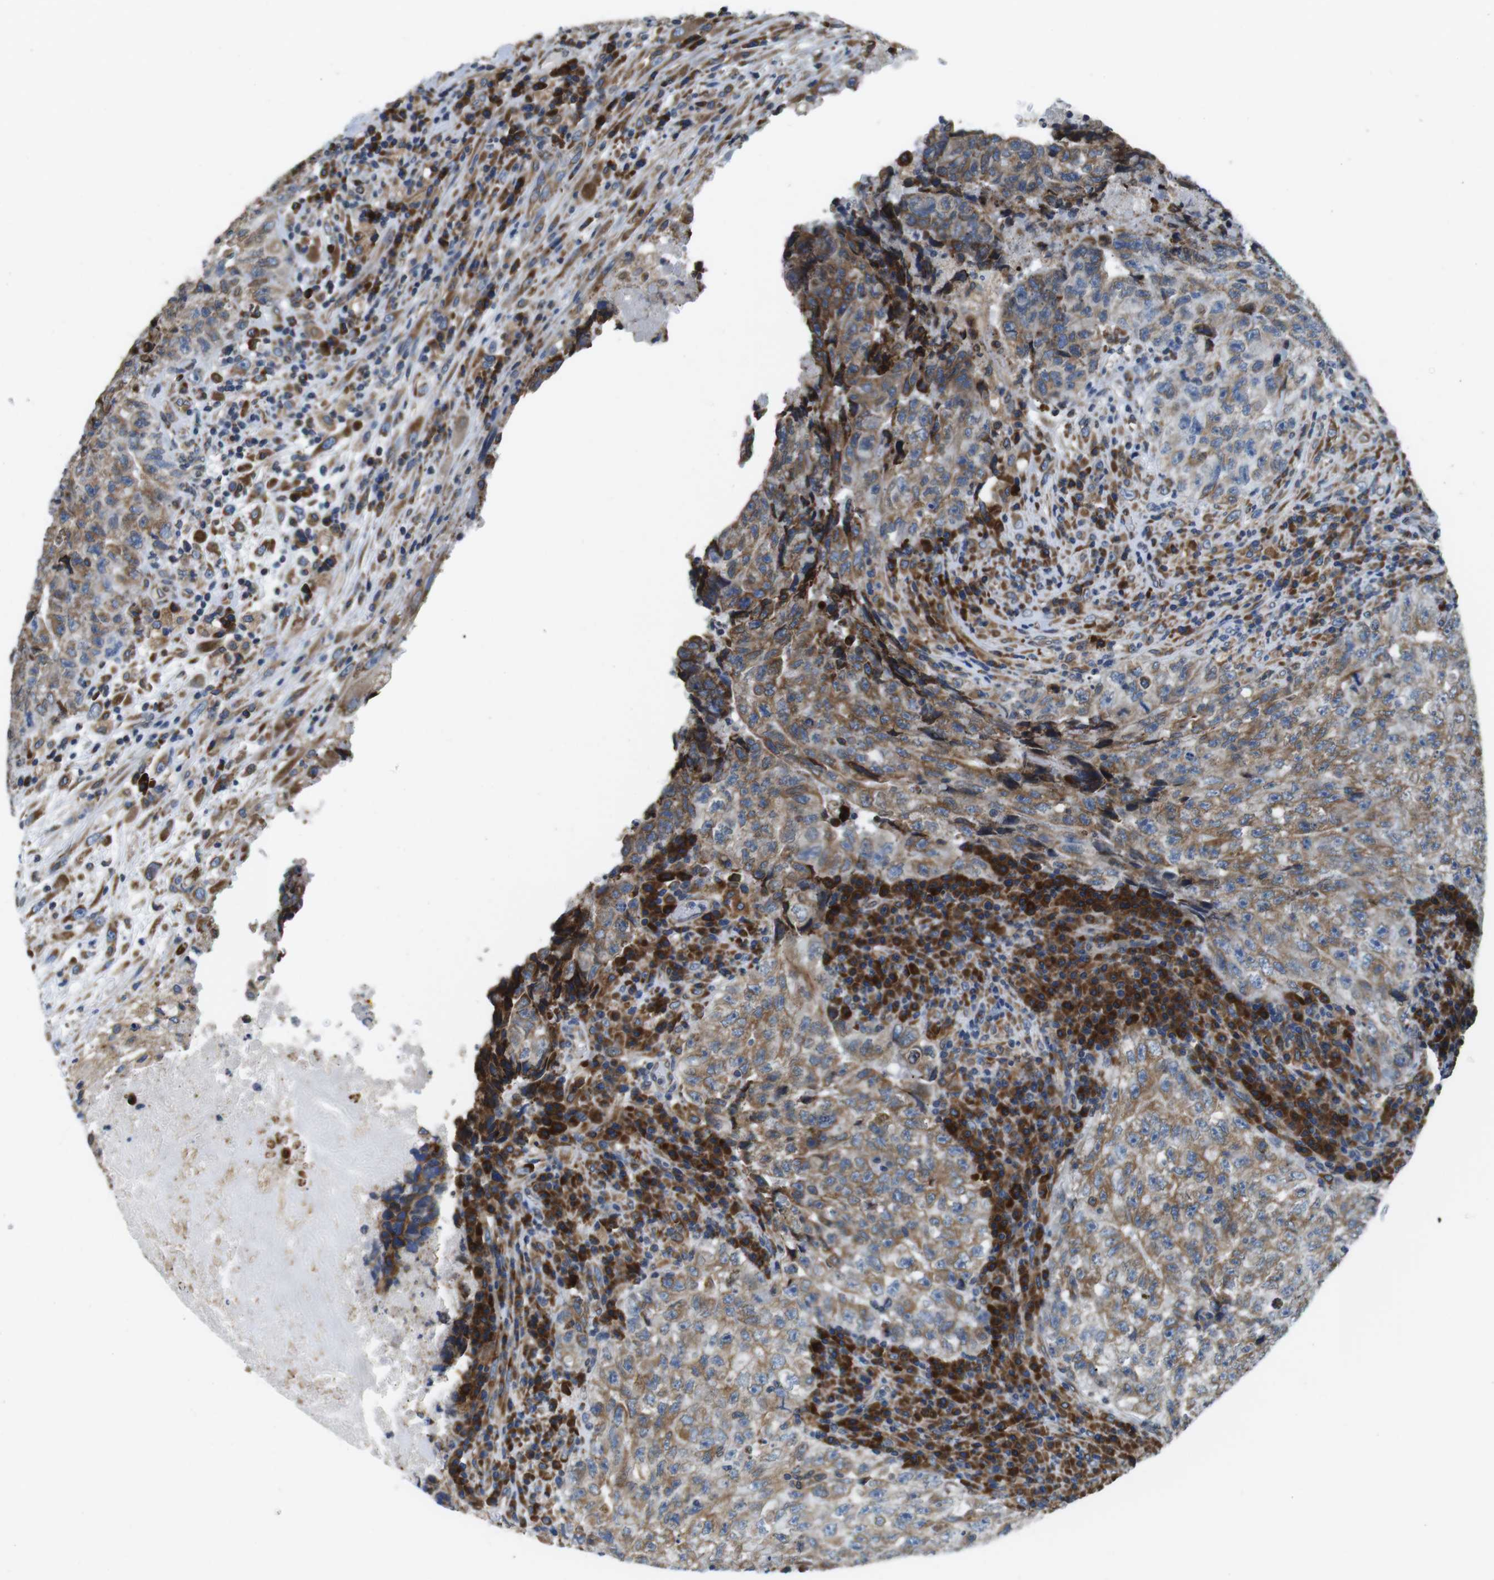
{"staining": {"intensity": "weak", "quantity": ">75%", "location": "cytoplasmic/membranous"}, "tissue": "testis cancer", "cell_type": "Tumor cells", "image_type": "cancer", "snomed": [{"axis": "morphology", "description": "Necrosis, NOS"}, {"axis": "morphology", "description": "Carcinoma, Embryonal, NOS"}, {"axis": "topography", "description": "Testis"}], "caption": "Testis cancer was stained to show a protein in brown. There is low levels of weak cytoplasmic/membranous staining in approximately >75% of tumor cells.", "gene": "UGGT1", "patient": {"sex": "male", "age": 19}}